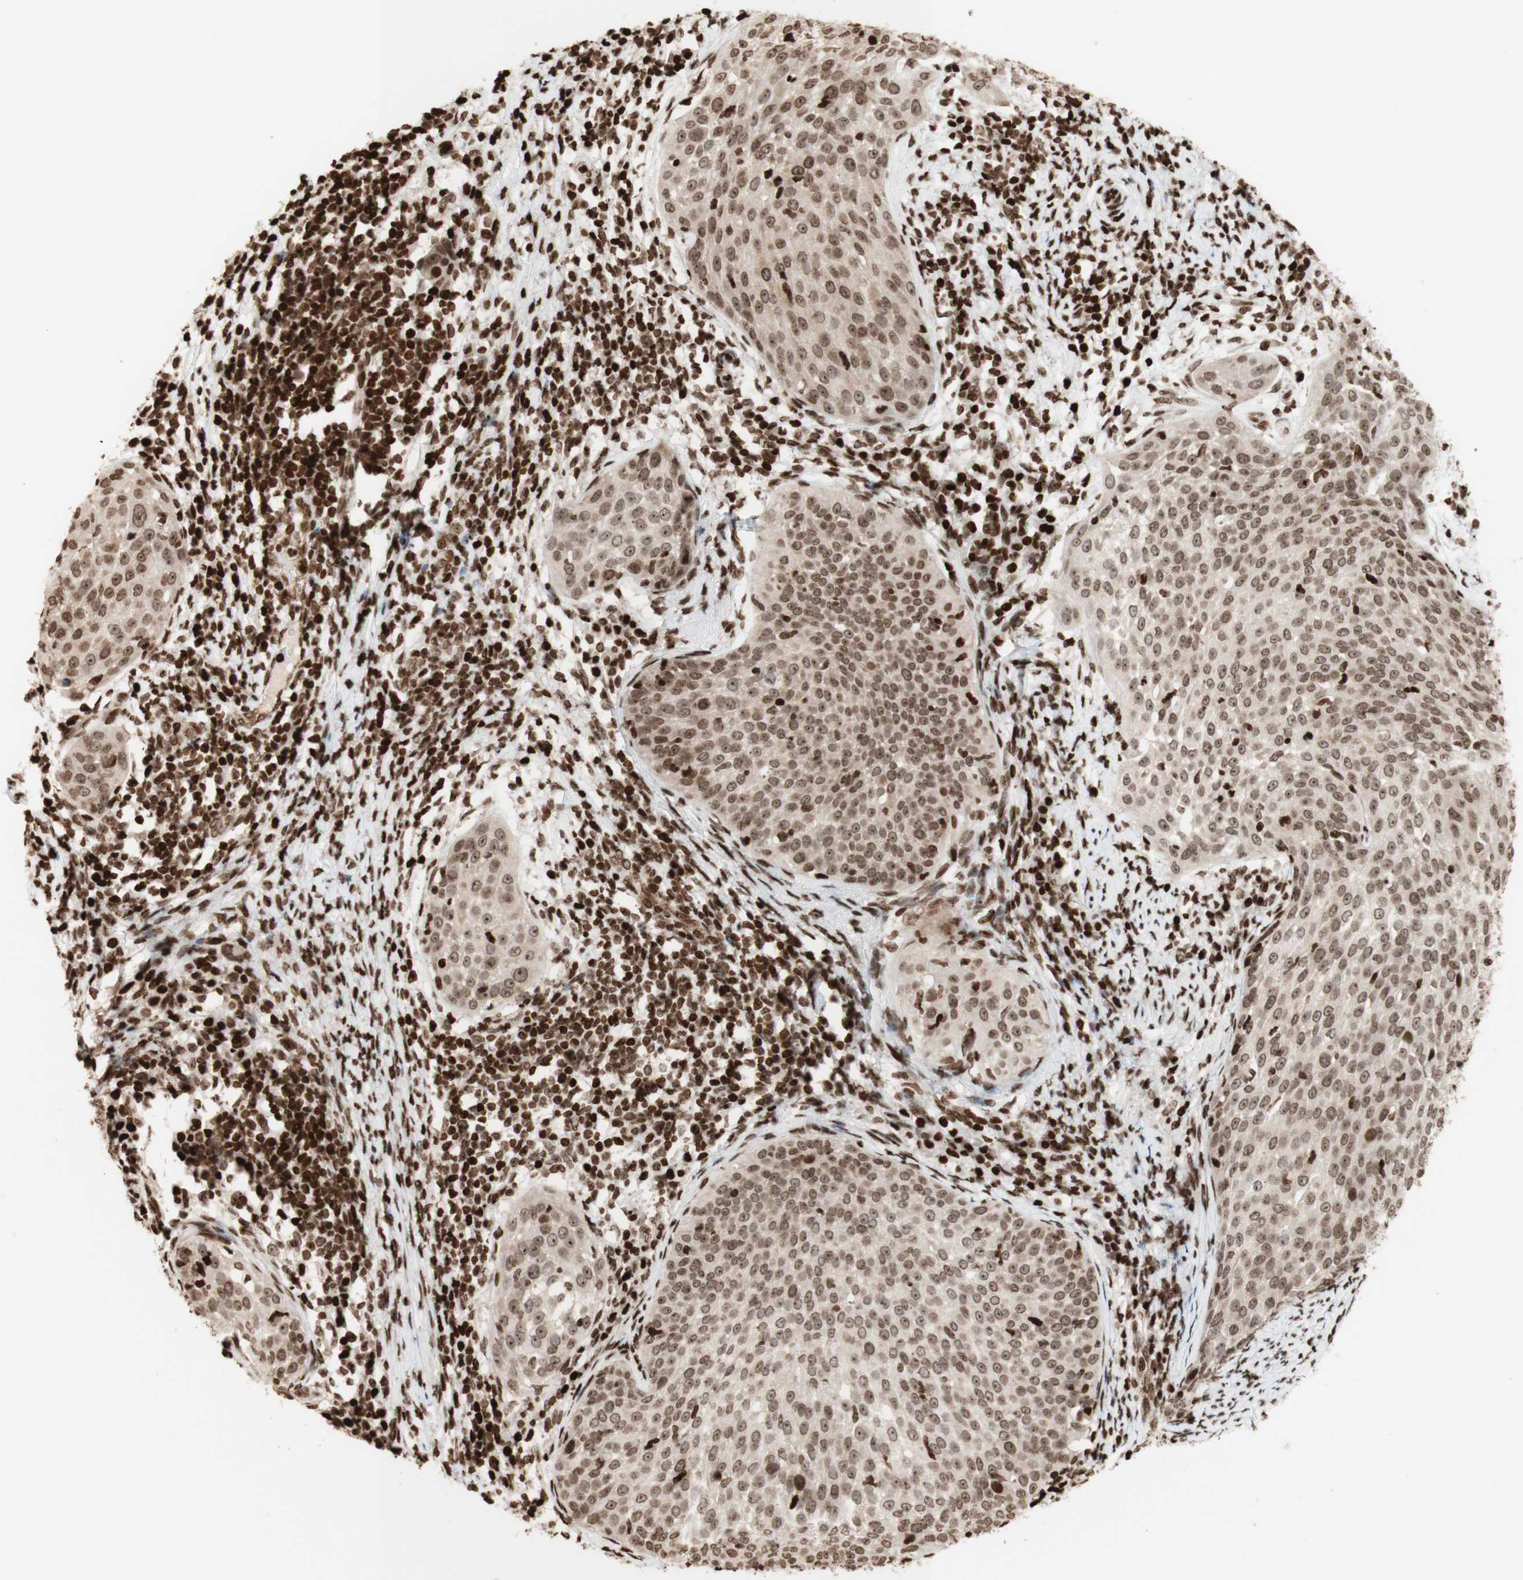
{"staining": {"intensity": "moderate", "quantity": ">75%", "location": "cytoplasmic/membranous,nuclear"}, "tissue": "cervical cancer", "cell_type": "Tumor cells", "image_type": "cancer", "snomed": [{"axis": "morphology", "description": "Squamous cell carcinoma, NOS"}, {"axis": "topography", "description": "Cervix"}], "caption": "Cervical cancer was stained to show a protein in brown. There is medium levels of moderate cytoplasmic/membranous and nuclear expression in approximately >75% of tumor cells.", "gene": "NCAPD2", "patient": {"sex": "female", "age": 51}}